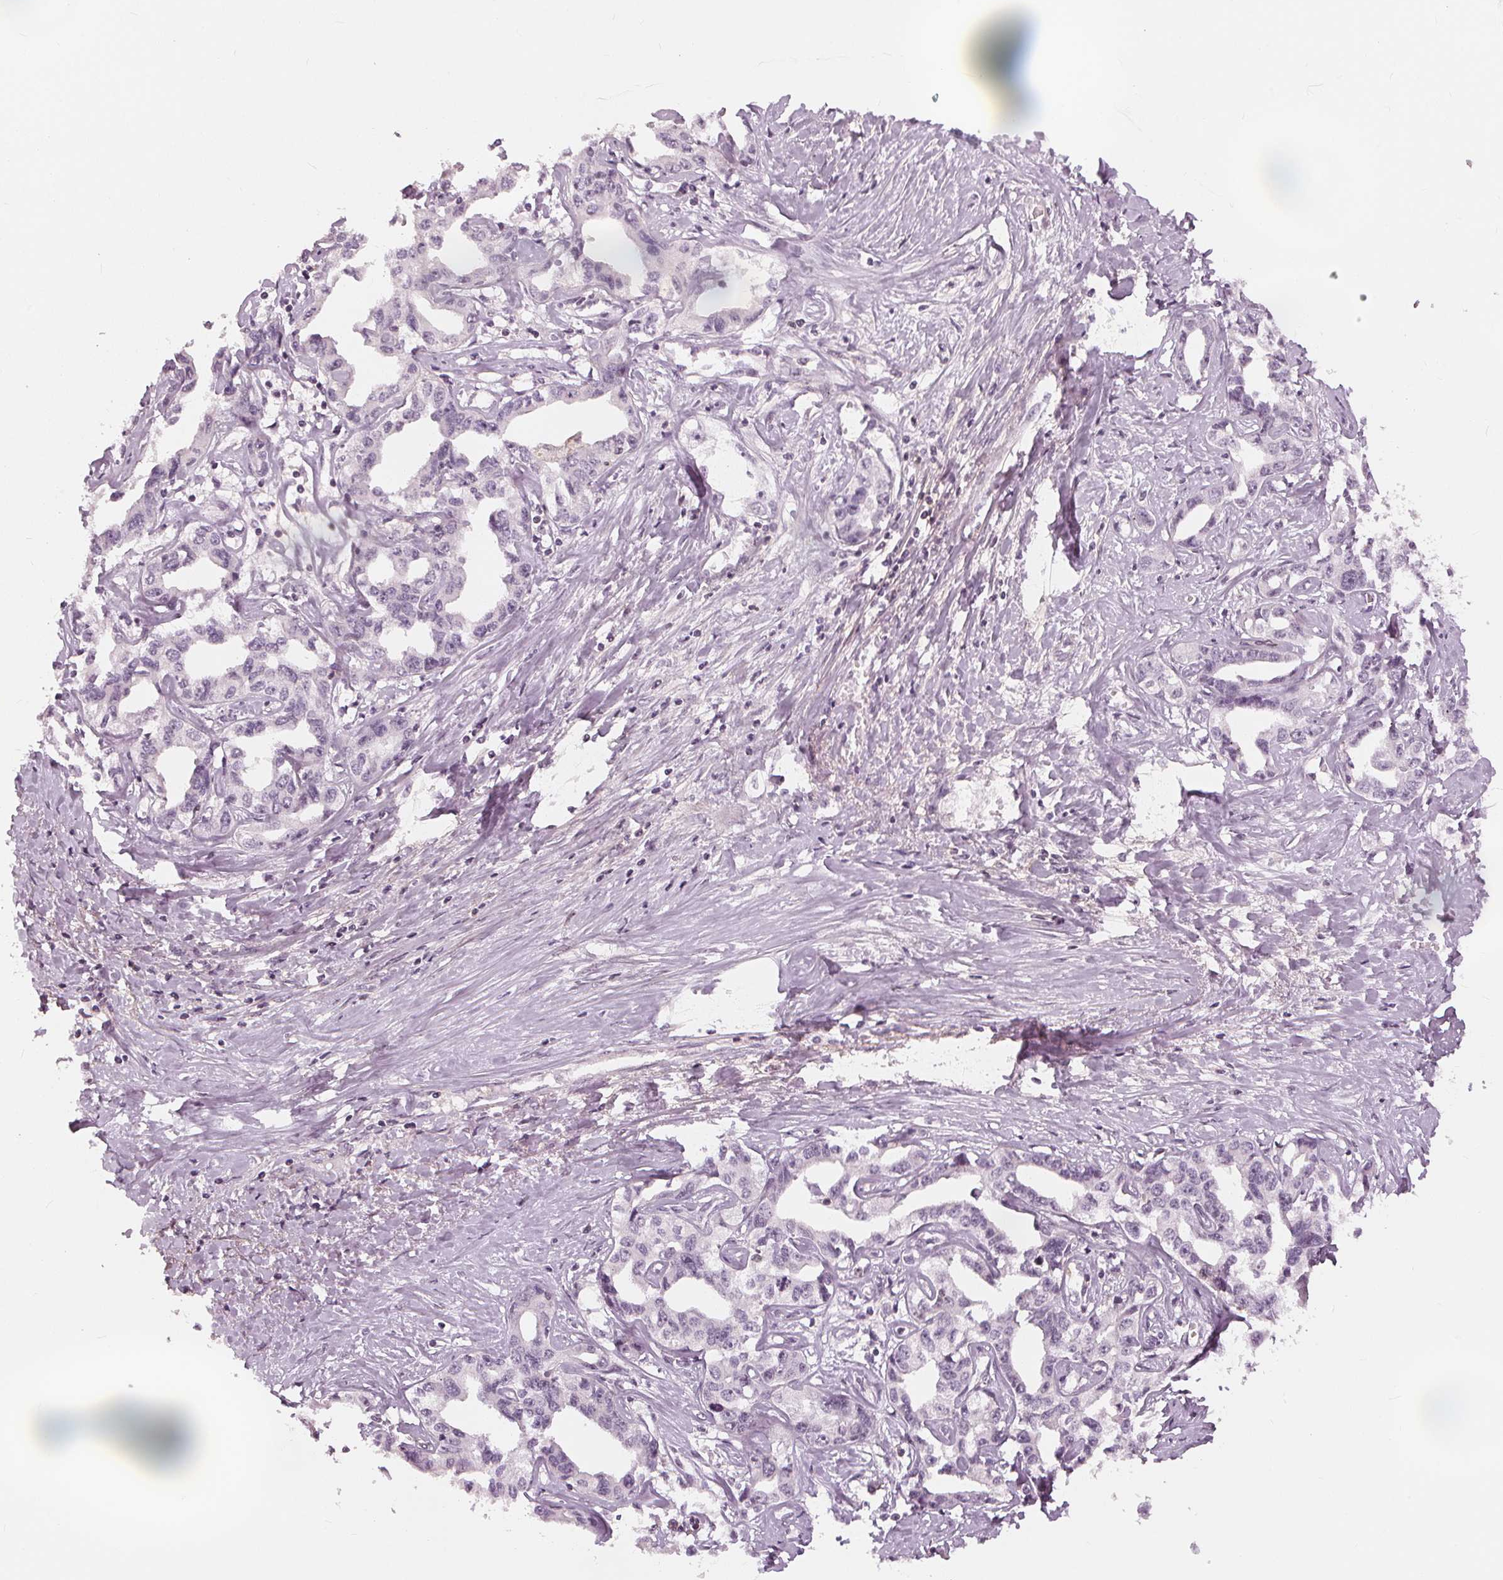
{"staining": {"intensity": "negative", "quantity": "none", "location": "none"}, "tissue": "liver cancer", "cell_type": "Tumor cells", "image_type": "cancer", "snomed": [{"axis": "morphology", "description": "Cholangiocarcinoma"}, {"axis": "topography", "description": "Liver"}], "caption": "DAB immunohistochemical staining of human liver cancer demonstrates no significant expression in tumor cells. Brightfield microscopy of immunohistochemistry stained with DAB (3,3'-diaminobenzidine) (brown) and hematoxylin (blue), captured at high magnification.", "gene": "SLC34A1", "patient": {"sex": "male", "age": 59}}